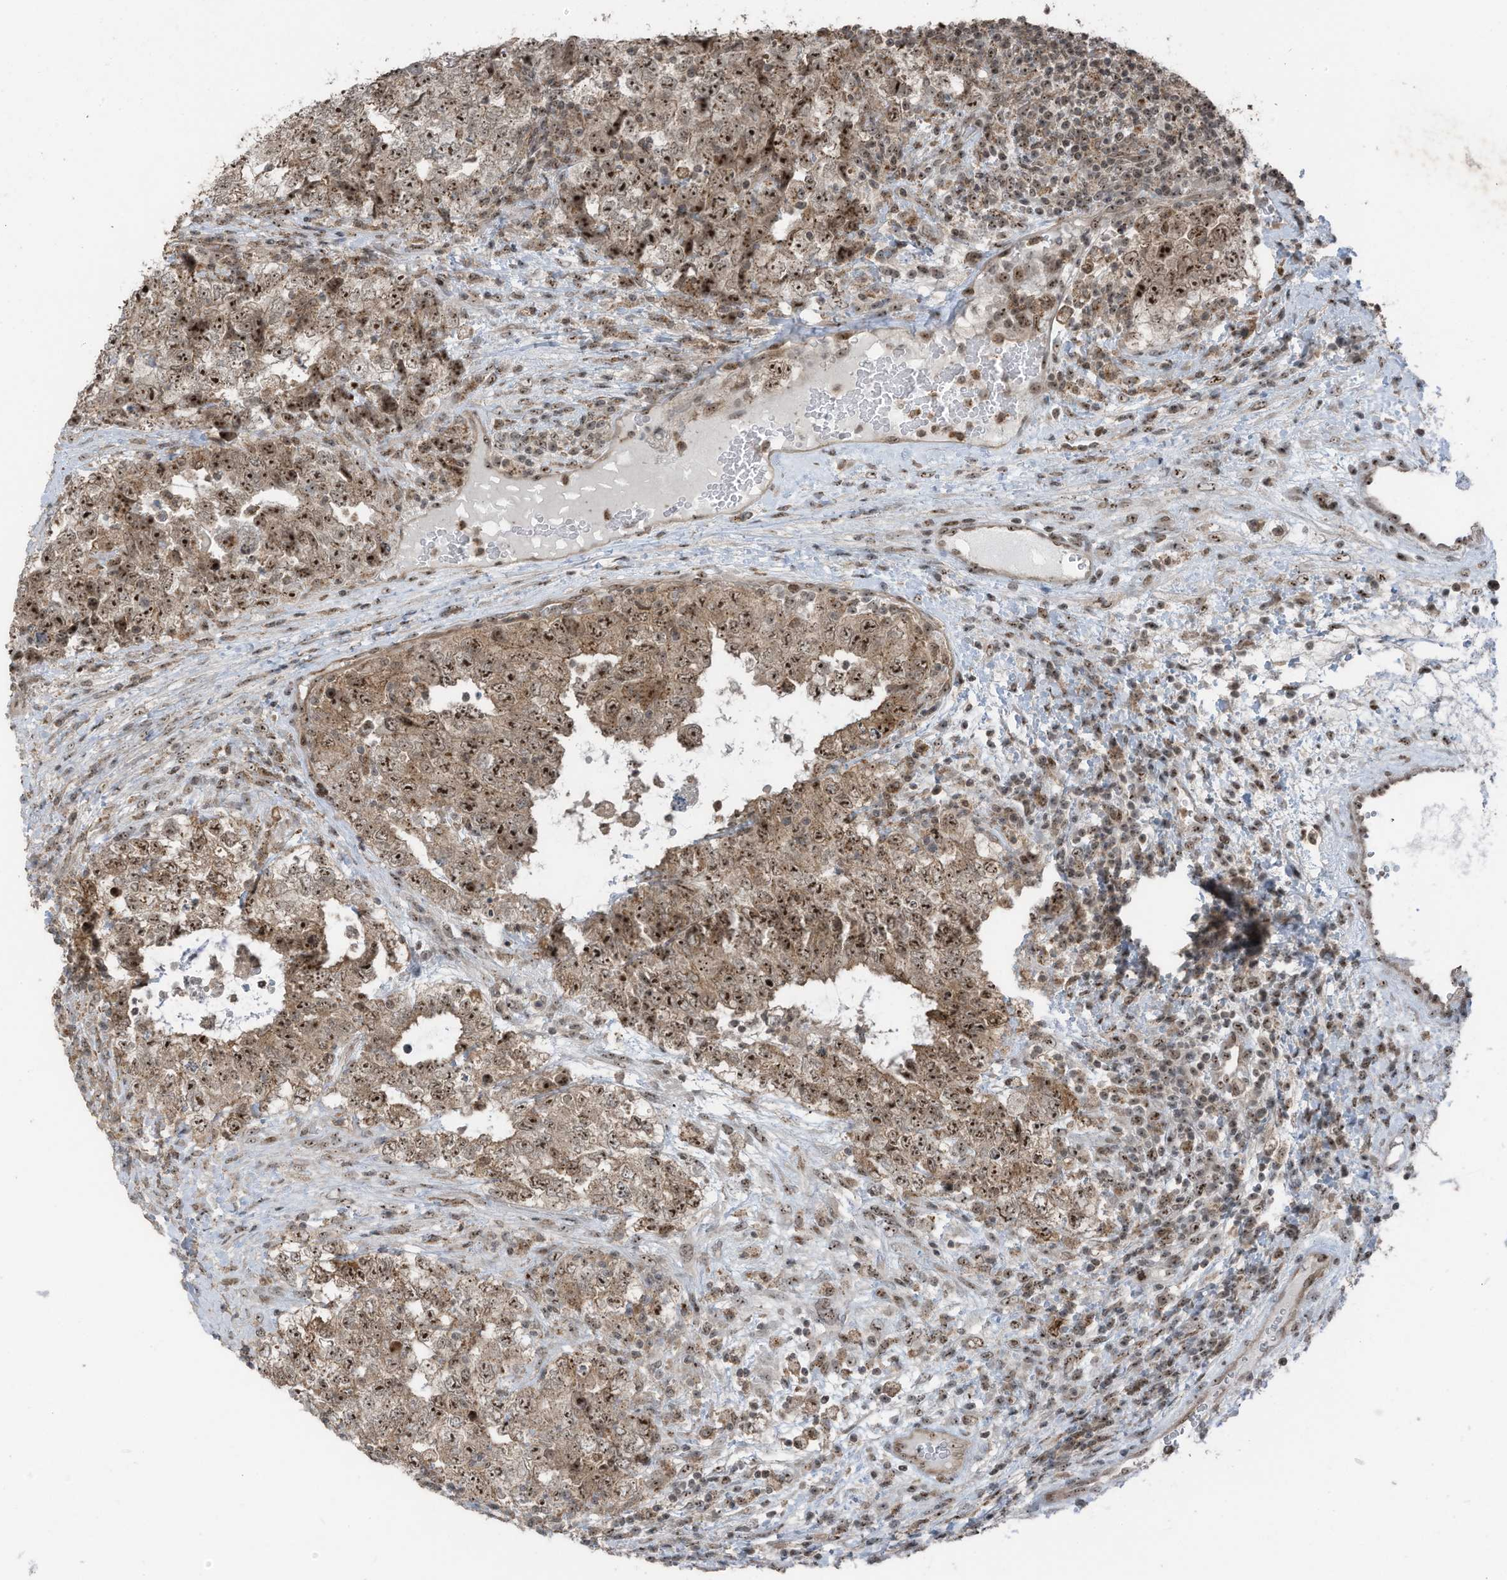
{"staining": {"intensity": "strong", "quantity": ">75%", "location": "cytoplasmic/membranous,nuclear"}, "tissue": "testis cancer", "cell_type": "Tumor cells", "image_type": "cancer", "snomed": [{"axis": "morphology", "description": "Carcinoma, Embryonal, NOS"}, {"axis": "topography", "description": "Testis"}], "caption": "Strong cytoplasmic/membranous and nuclear positivity is appreciated in about >75% of tumor cells in testis embryonal carcinoma. The staining was performed using DAB (3,3'-diaminobenzidine), with brown indicating positive protein expression. Nuclei are stained blue with hematoxylin.", "gene": "UTP3", "patient": {"sex": "male", "age": 37}}